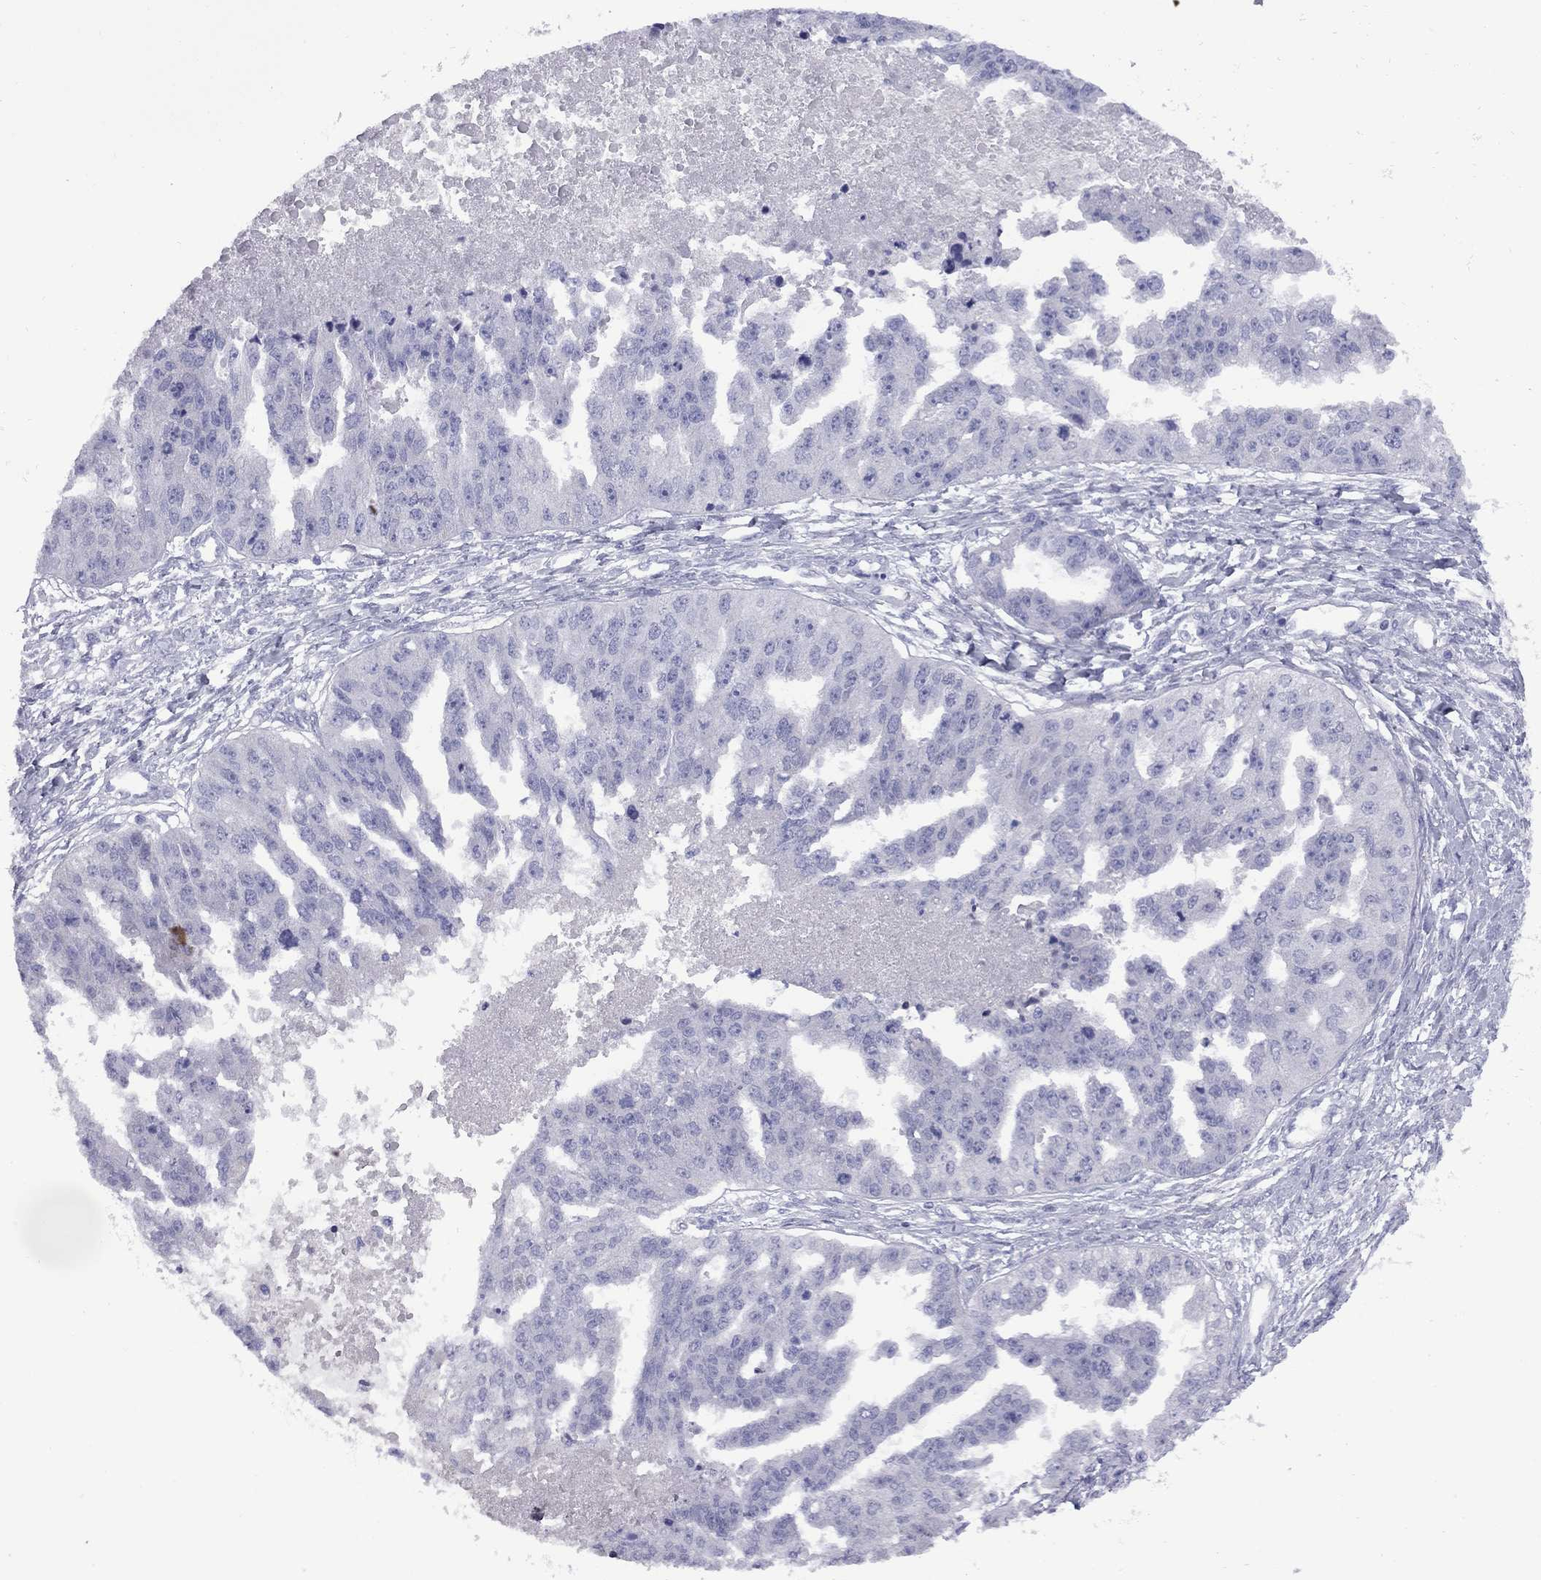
{"staining": {"intensity": "negative", "quantity": "none", "location": "none"}, "tissue": "ovarian cancer", "cell_type": "Tumor cells", "image_type": "cancer", "snomed": [{"axis": "morphology", "description": "Cystadenocarcinoma, serous, NOS"}, {"axis": "topography", "description": "Ovary"}], "caption": "Immunohistochemistry of human ovarian serous cystadenocarcinoma displays no positivity in tumor cells. (Stains: DAB (3,3'-diaminobenzidine) IHC with hematoxylin counter stain, Microscopy: brightfield microscopy at high magnification).", "gene": "EPPIN", "patient": {"sex": "female", "age": 58}}